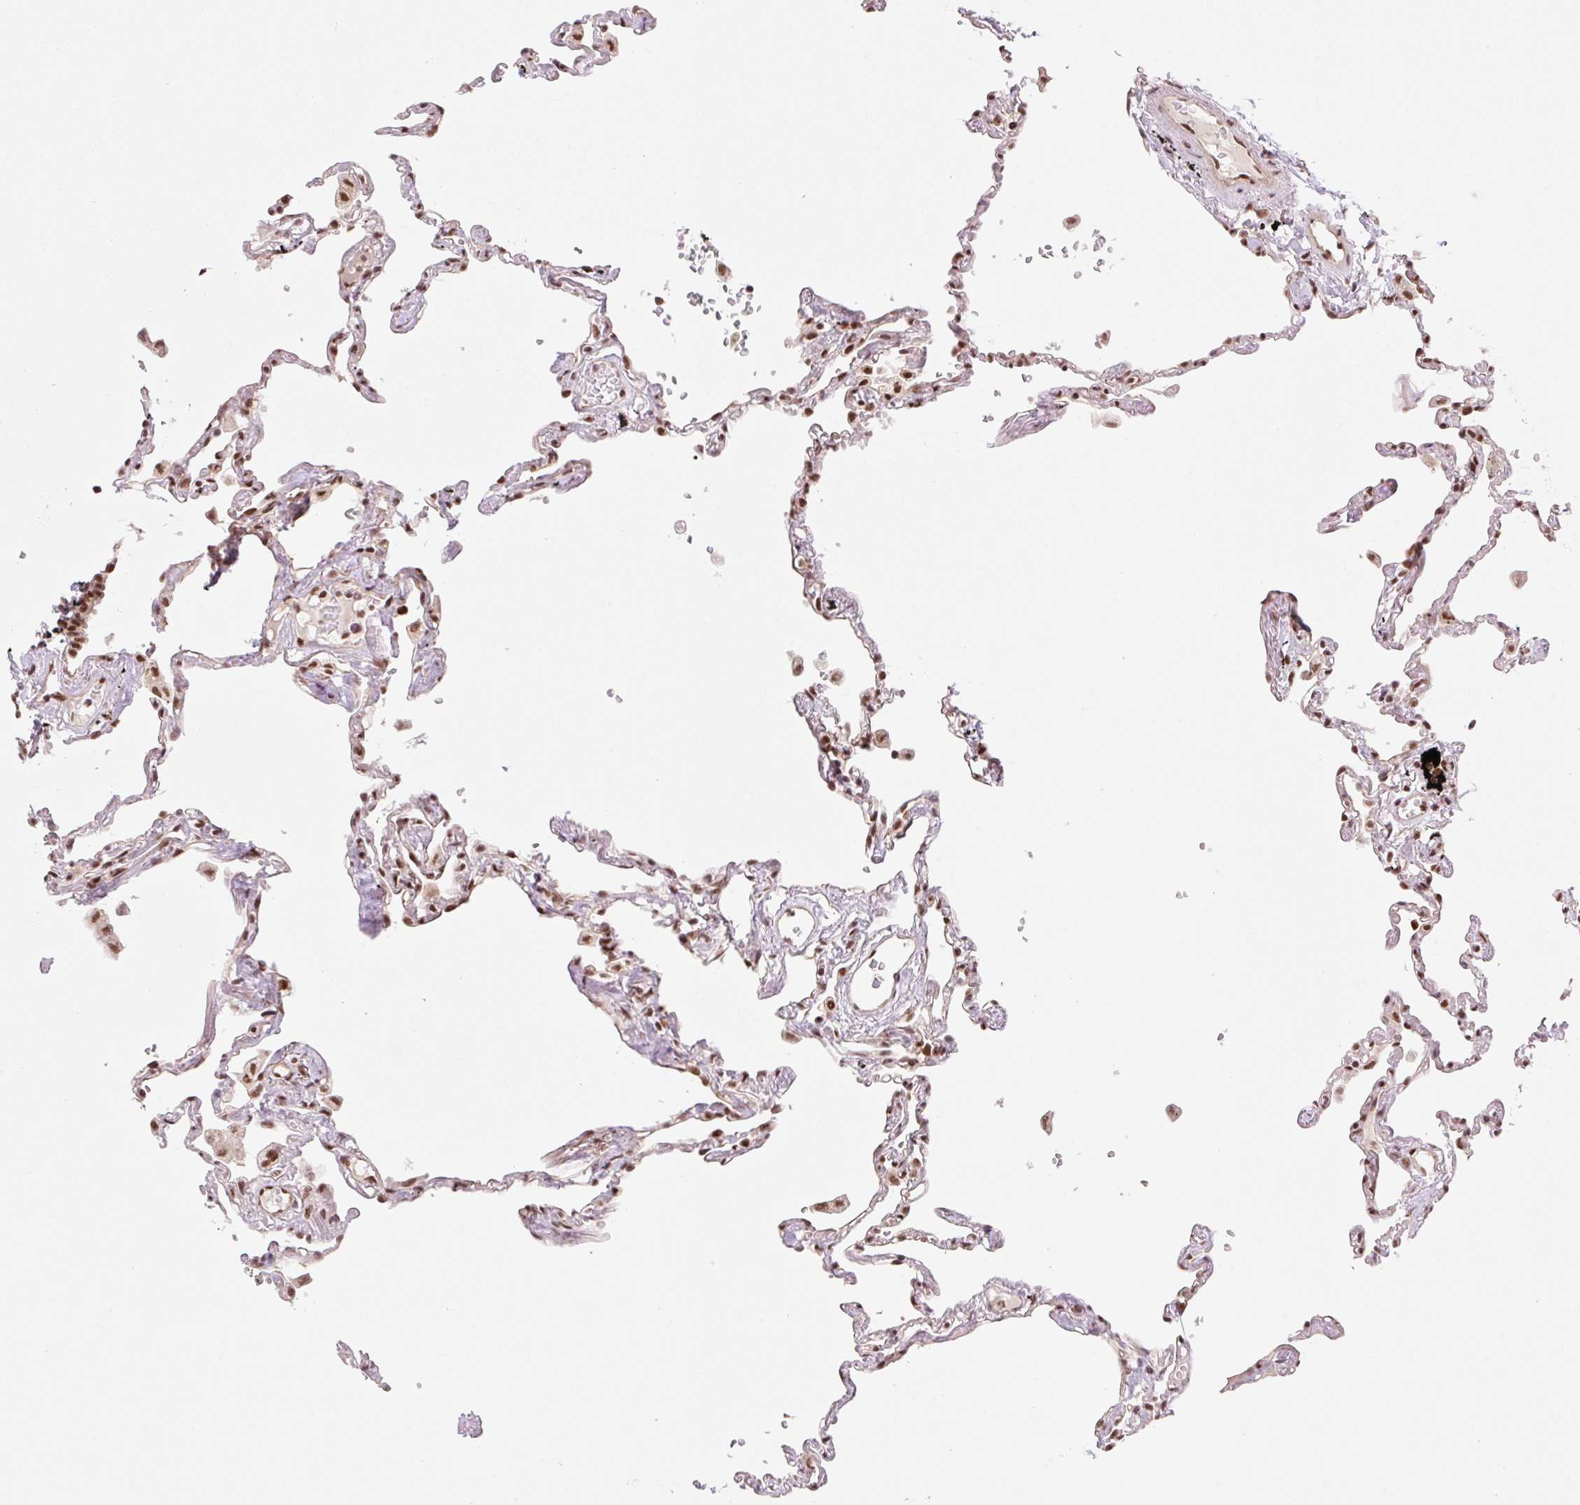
{"staining": {"intensity": "strong", "quantity": ">75%", "location": "nuclear"}, "tissue": "lung", "cell_type": "Alveolar cells", "image_type": "normal", "snomed": [{"axis": "morphology", "description": "Normal tissue, NOS"}, {"axis": "topography", "description": "Lung"}], "caption": "A high amount of strong nuclear expression is appreciated in approximately >75% of alveolar cells in benign lung. (DAB (3,3'-diaminobenzidine) IHC with brightfield microscopy, high magnification).", "gene": "PRDM11", "patient": {"sex": "female", "age": 67}}